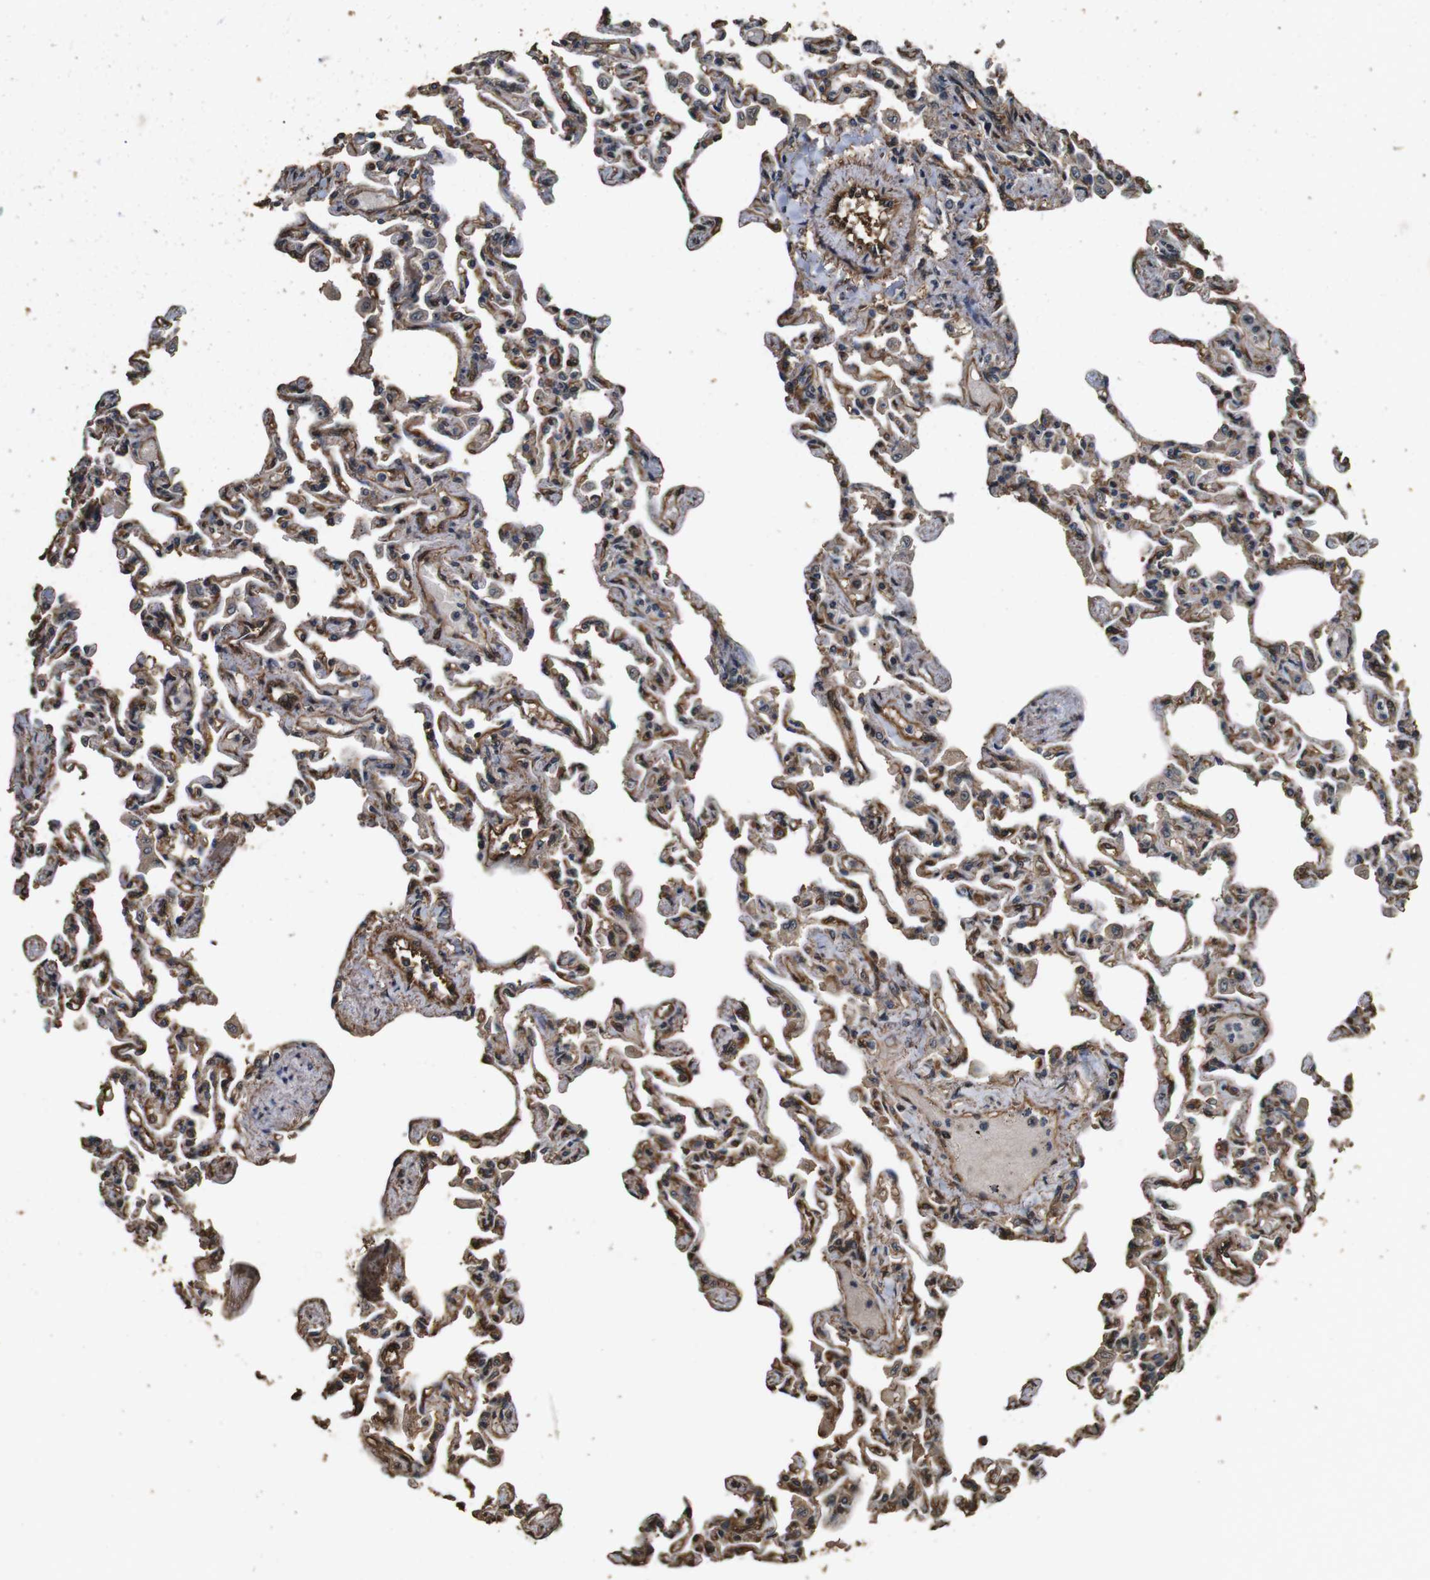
{"staining": {"intensity": "moderate", "quantity": ">75%", "location": "cytoplasmic/membranous"}, "tissue": "lung", "cell_type": "Alveolar cells", "image_type": "normal", "snomed": [{"axis": "morphology", "description": "Normal tissue, NOS"}, {"axis": "topography", "description": "Lung"}], "caption": "Immunohistochemistry micrograph of unremarkable lung stained for a protein (brown), which reveals medium levels of moderate cytoplasmic/membranous positivity in about >75% of alveolar cells.", "gene": "CNPY4", "patient": {"sex": "male", "age": 21}}